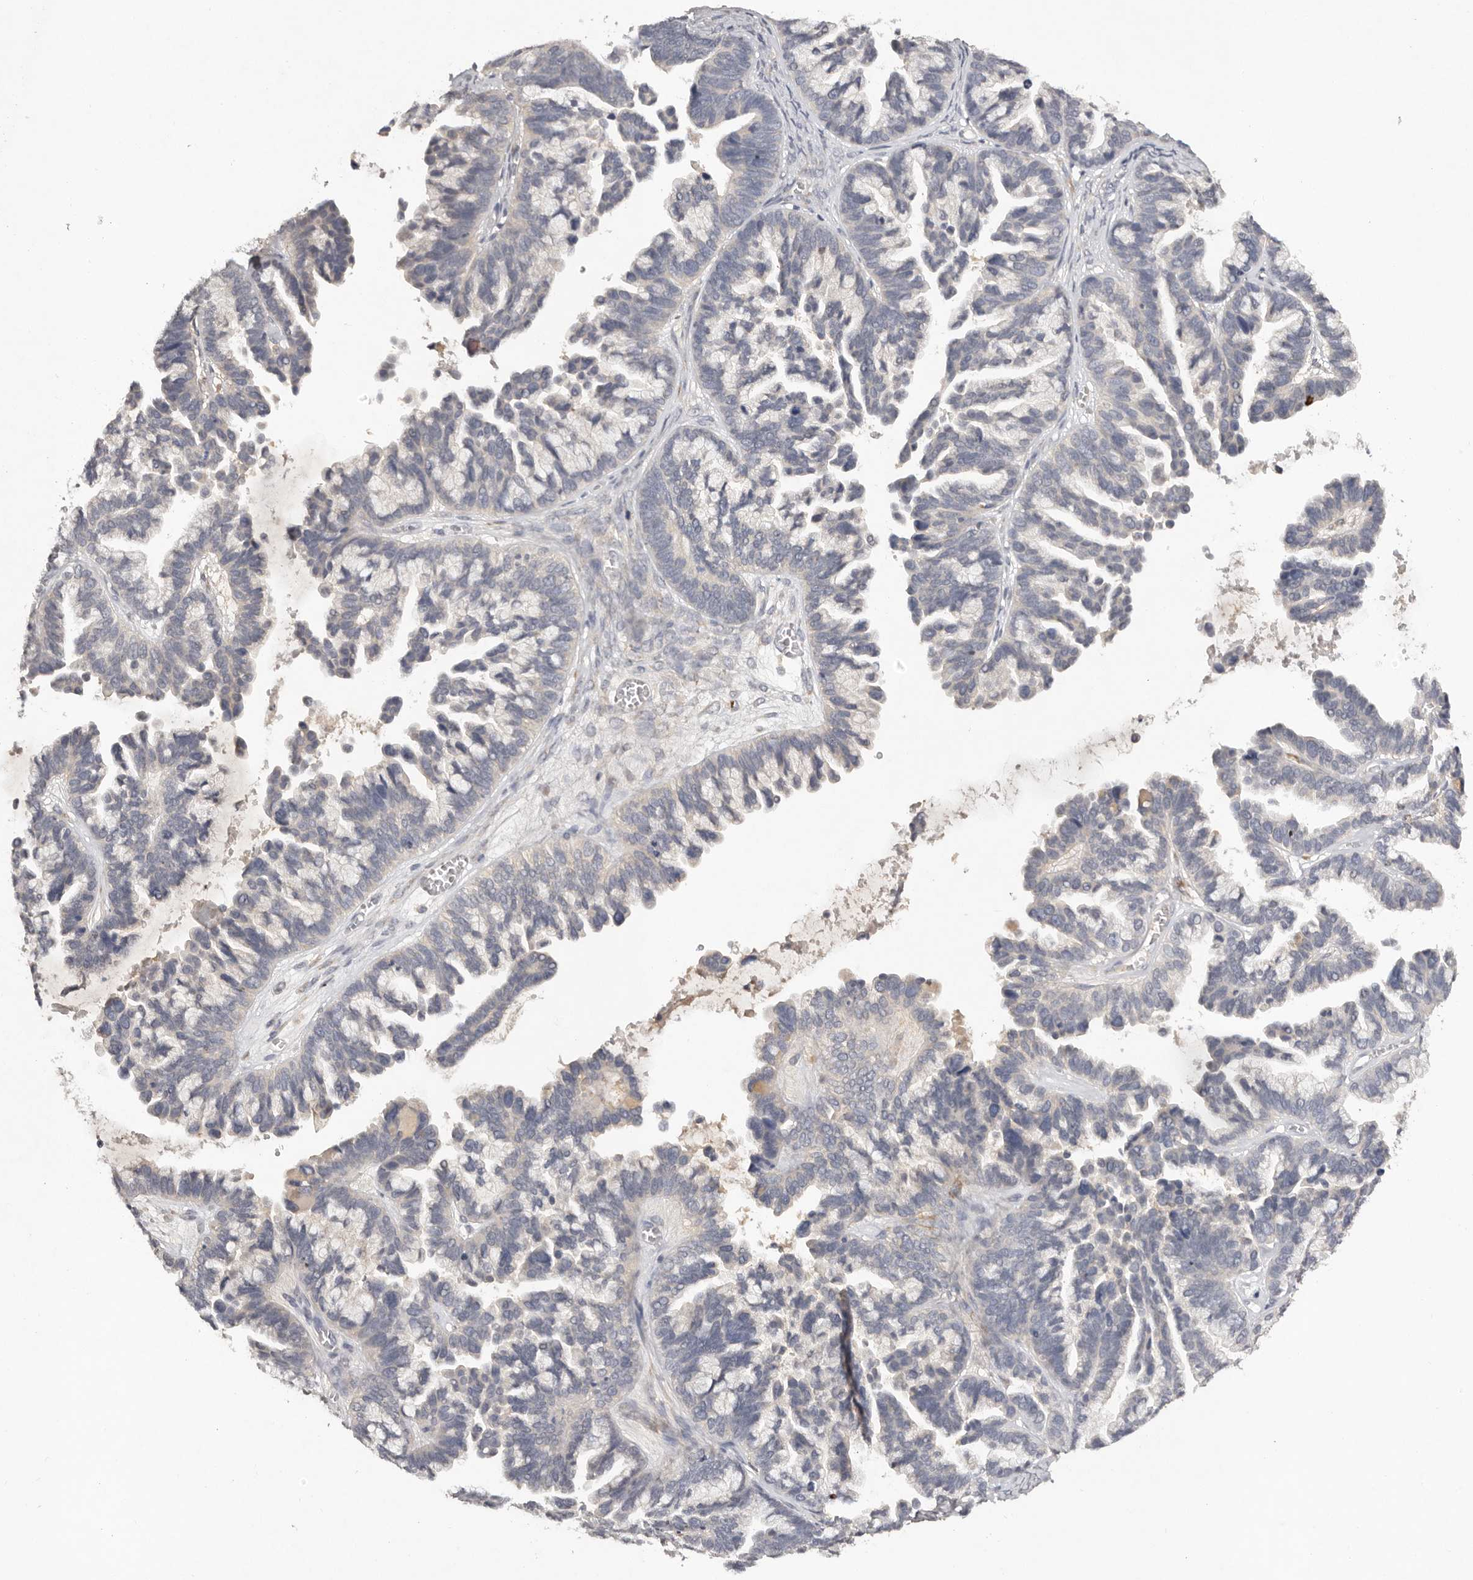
{"staining": {"intensity": "negative", "quantity": "none", "location": "none"}, "tissue": "ovarian cancer", "cell_type": "Tumor cells", "image_type": "cancer", "snomed": [{"axis": "morphology", "description": "Cystadenocarcinoma, serous, NOS"}, {"axis": "topography", "description": "Ovary"}], "caption": "There is no significant positivity in tumor cells of ovarian cancer (serous cystadenocarcinoma). (DAB (3,3'-diaminobenzidine) immunohistochemistry with hematoxylin counter stain).", "gene": "SCUBE2", "patient": {"sex": "female", "age": 56}}